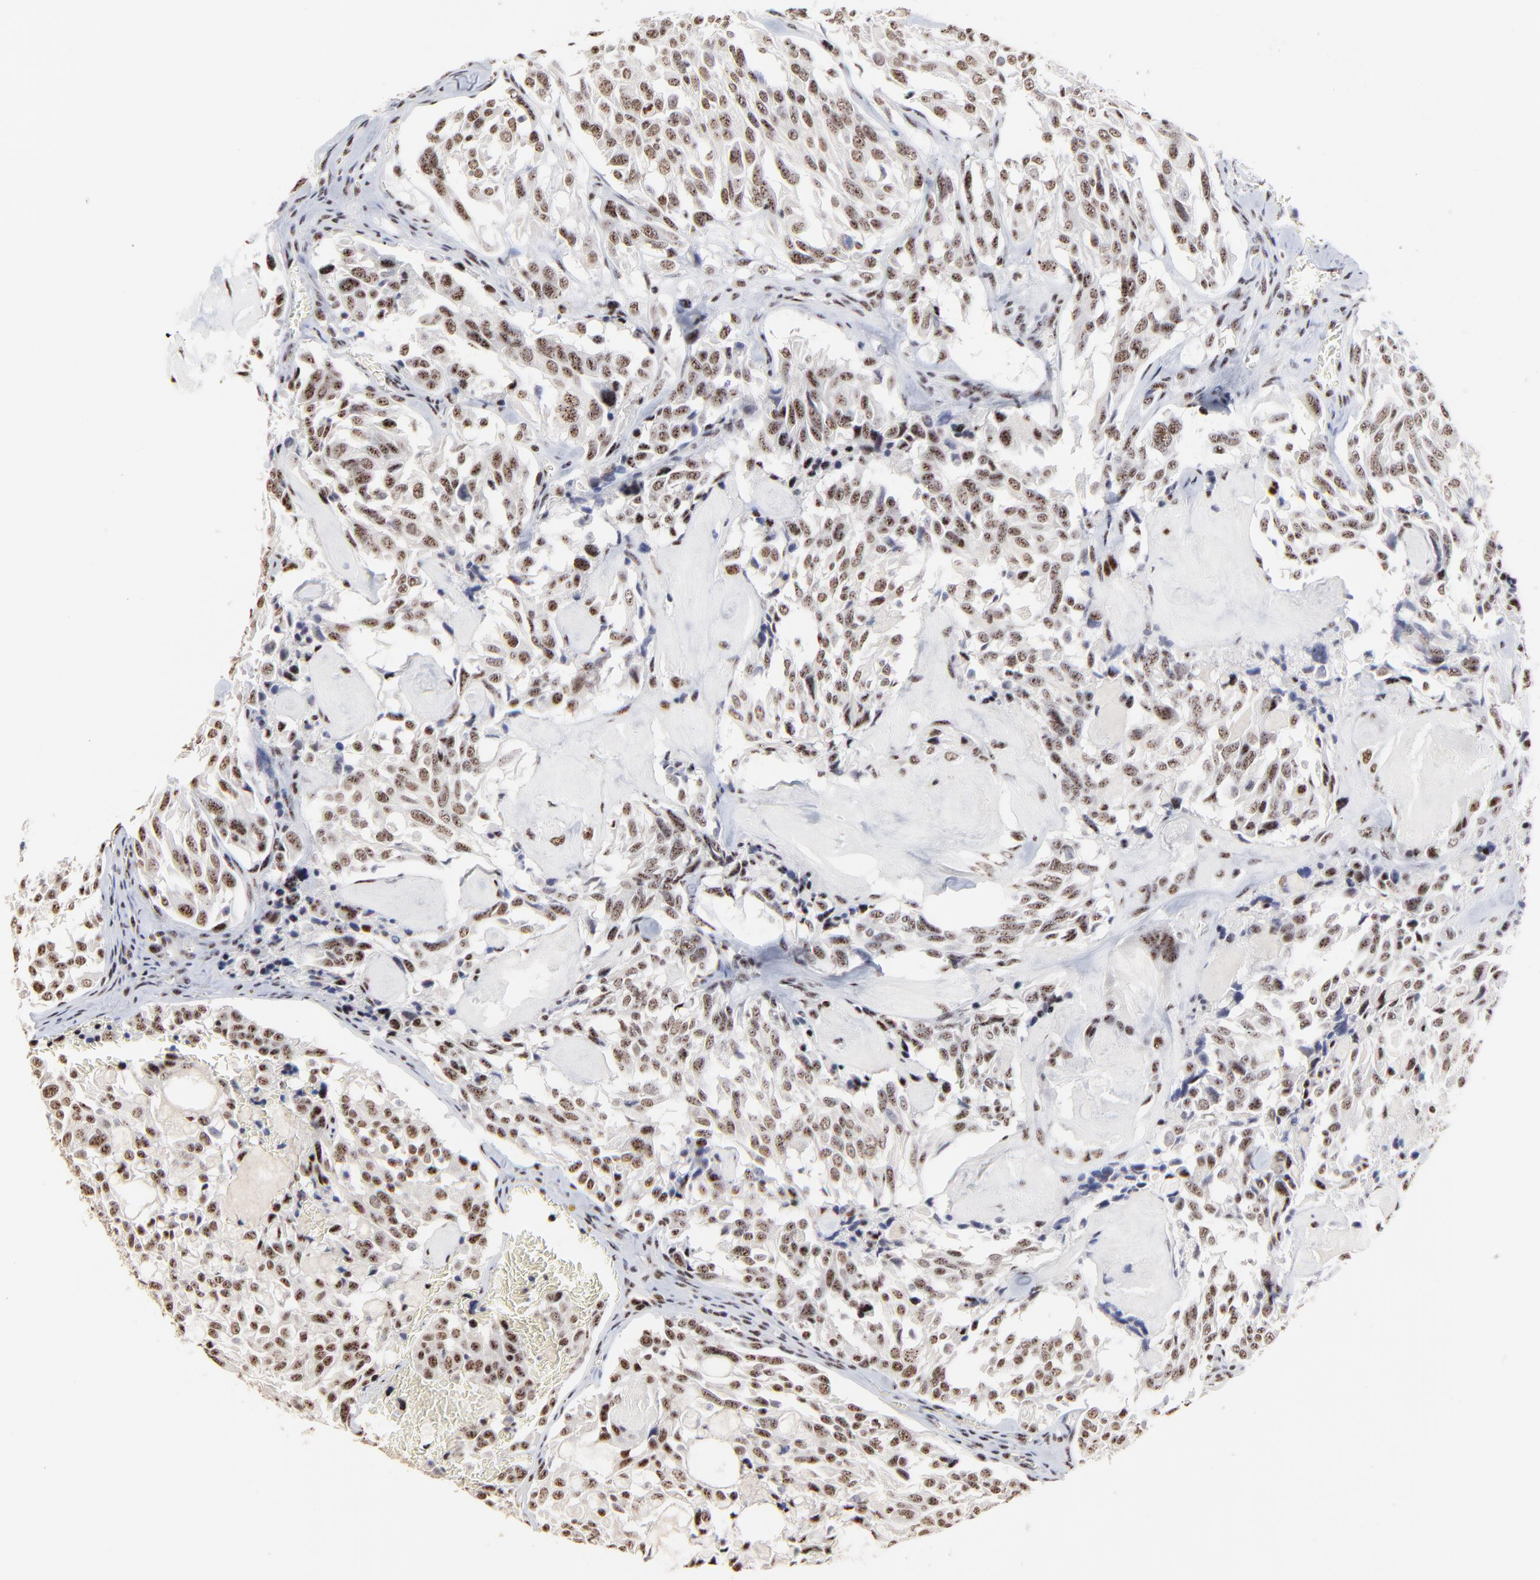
{"staining": {"intensity": "moderate", "quantity": ">75%", "location": "nuclear"}, "tissue": "thyroid cancer", "cell_type": "Tumor cells", "image_type": "cancer", "snomed": [{"axis": "morphology", "description": "Carcinoma, NOS"}, {"axis": "morphology", "description": "Carcinoid, malignant, NOS"}, {"axis": "topography", "description": "Thyroid gland"}], "caption": "An immunohistochemistry (IHC) image of tumor tissue is shown. Protein staining in brown highlights moderate nuclear positivity in carcinoma (thyroid) within tumor cells.", "gene": "MBD4", "patient": {"sex": "male", "age": 33}}